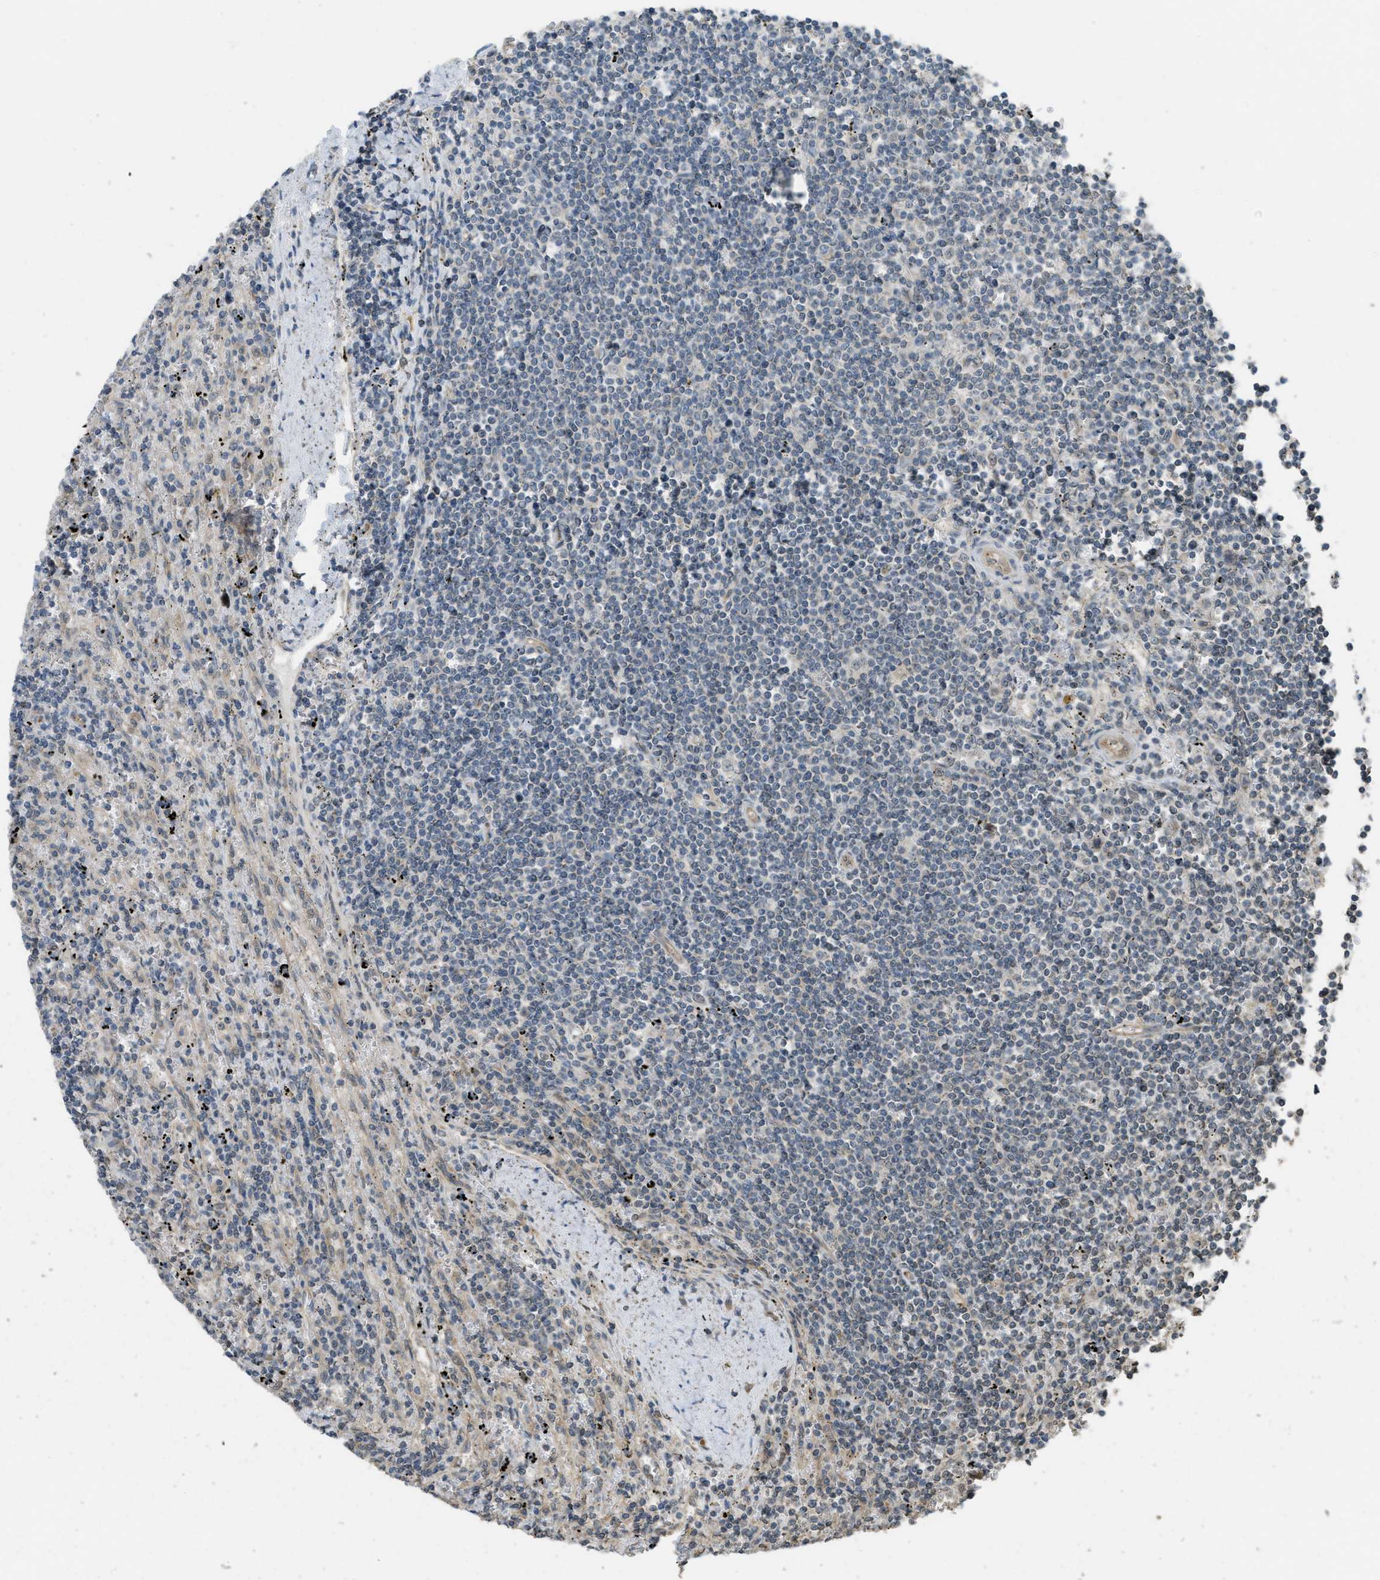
{"staining": {"intensity": "negative", "quantity": "none", "location": "none"}, "tissue": "lymphoma", "cell_type": "Tumor cells", "image_type": "cancer", "snomed": [{"axis": "morphology", "description": "Malignant lymphoma, non-Hodgkin's type, Low grade"}, {"axis": "topography", "description": "Spleen"}], "caption": "There is no significant expression in tumor cells of low-grade malignant lymphoma, non-Hodgkin's type.", "gene": "IGF2BP2", "patient": {"sex": "male", "age": 76}}